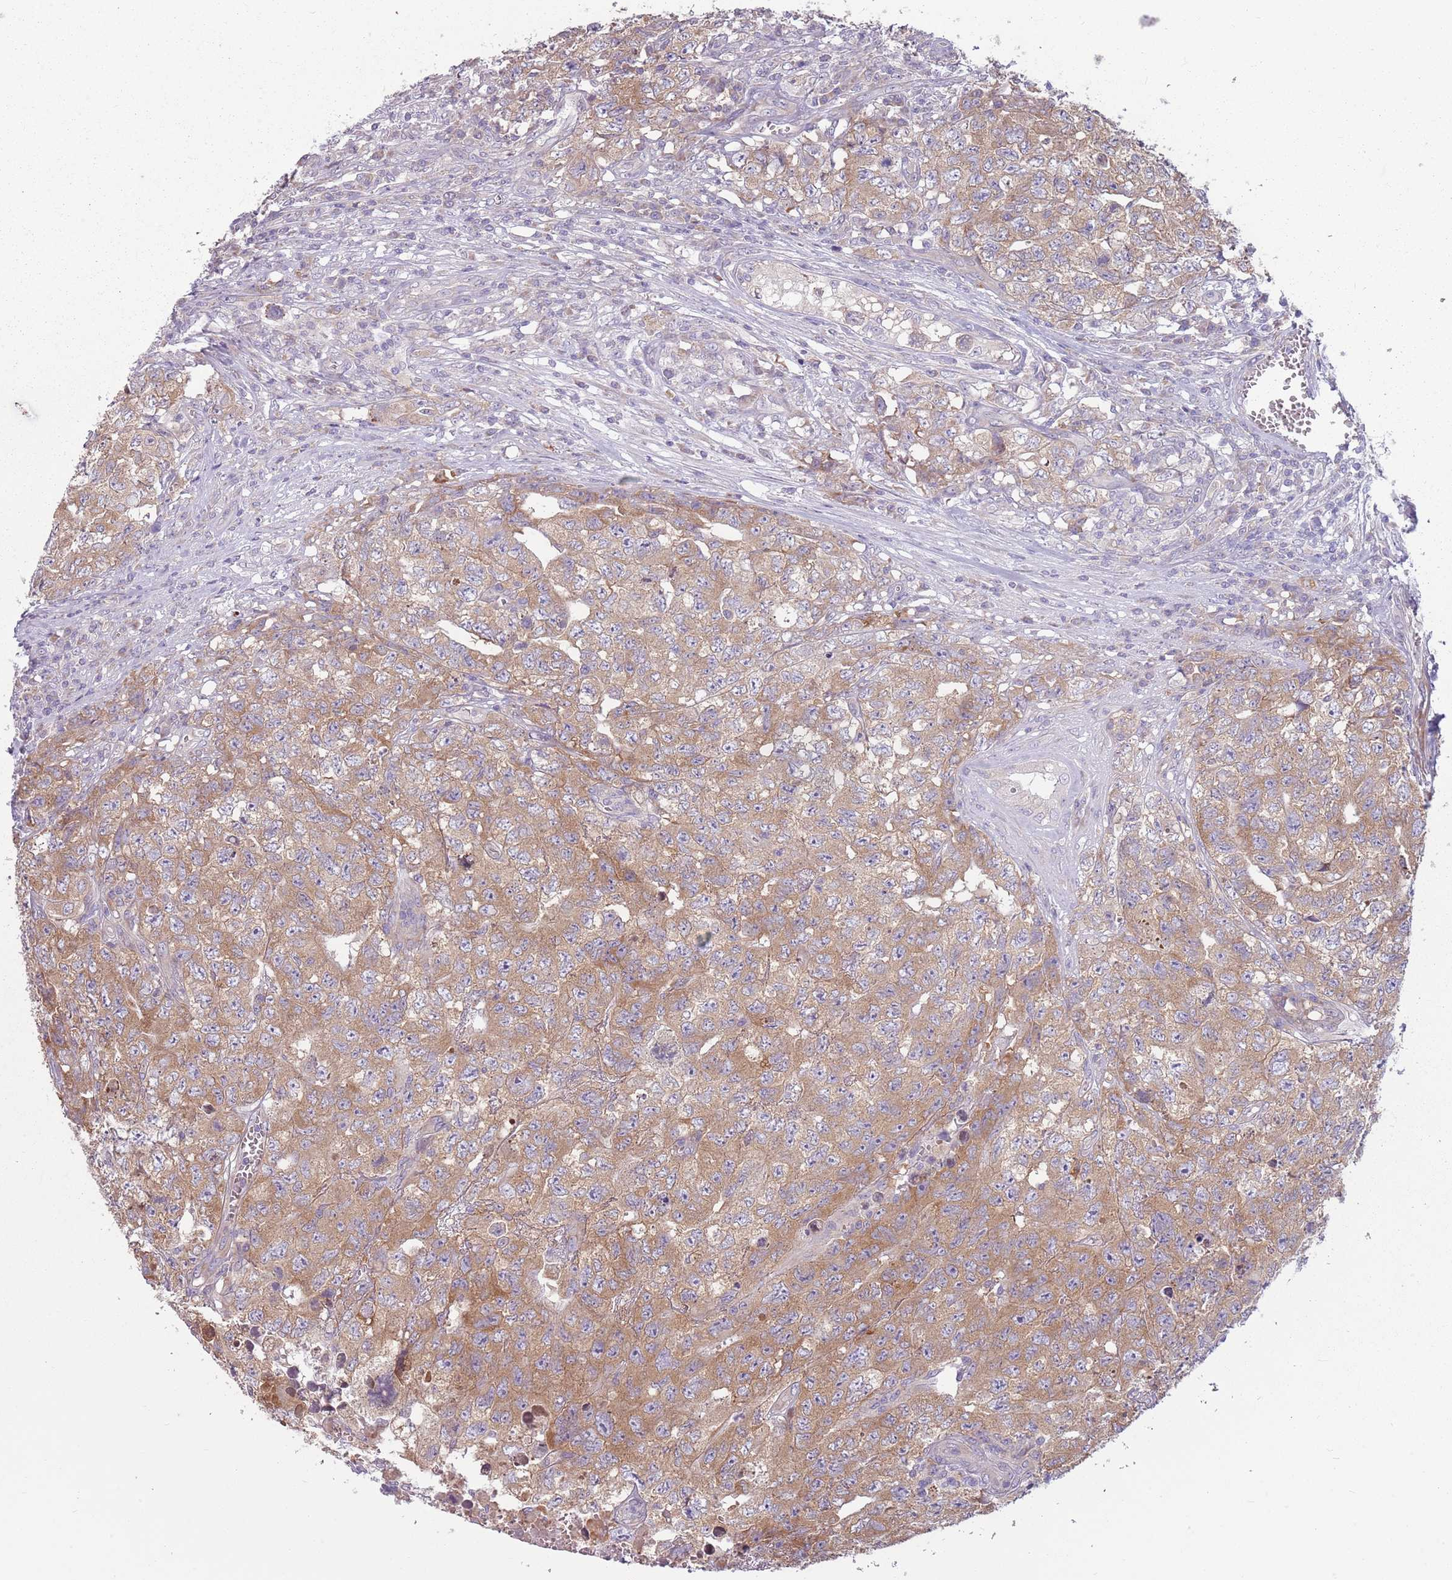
{"staining": {"intensity": "weak", "quantity": ">75%", "location": "cytoplasmic/membranous"}, "tissue": "testis cancer", "cell_type": "Tumor cells", "image_type": "cancer", "snomed": [{"axis": "morphology", "description": "Carcinoma, Embryonal, NOS"}, {"axis": "topography", "description": "Testis"}], "caption": "Protein expression by IHC displays weak cytoplasmic/membranous positivity in about >75% of tumor cells in testis cancer (embryonal carcinoma).", "gene": "HSPA14", "patient": {"sex": "male", "age": 31}}